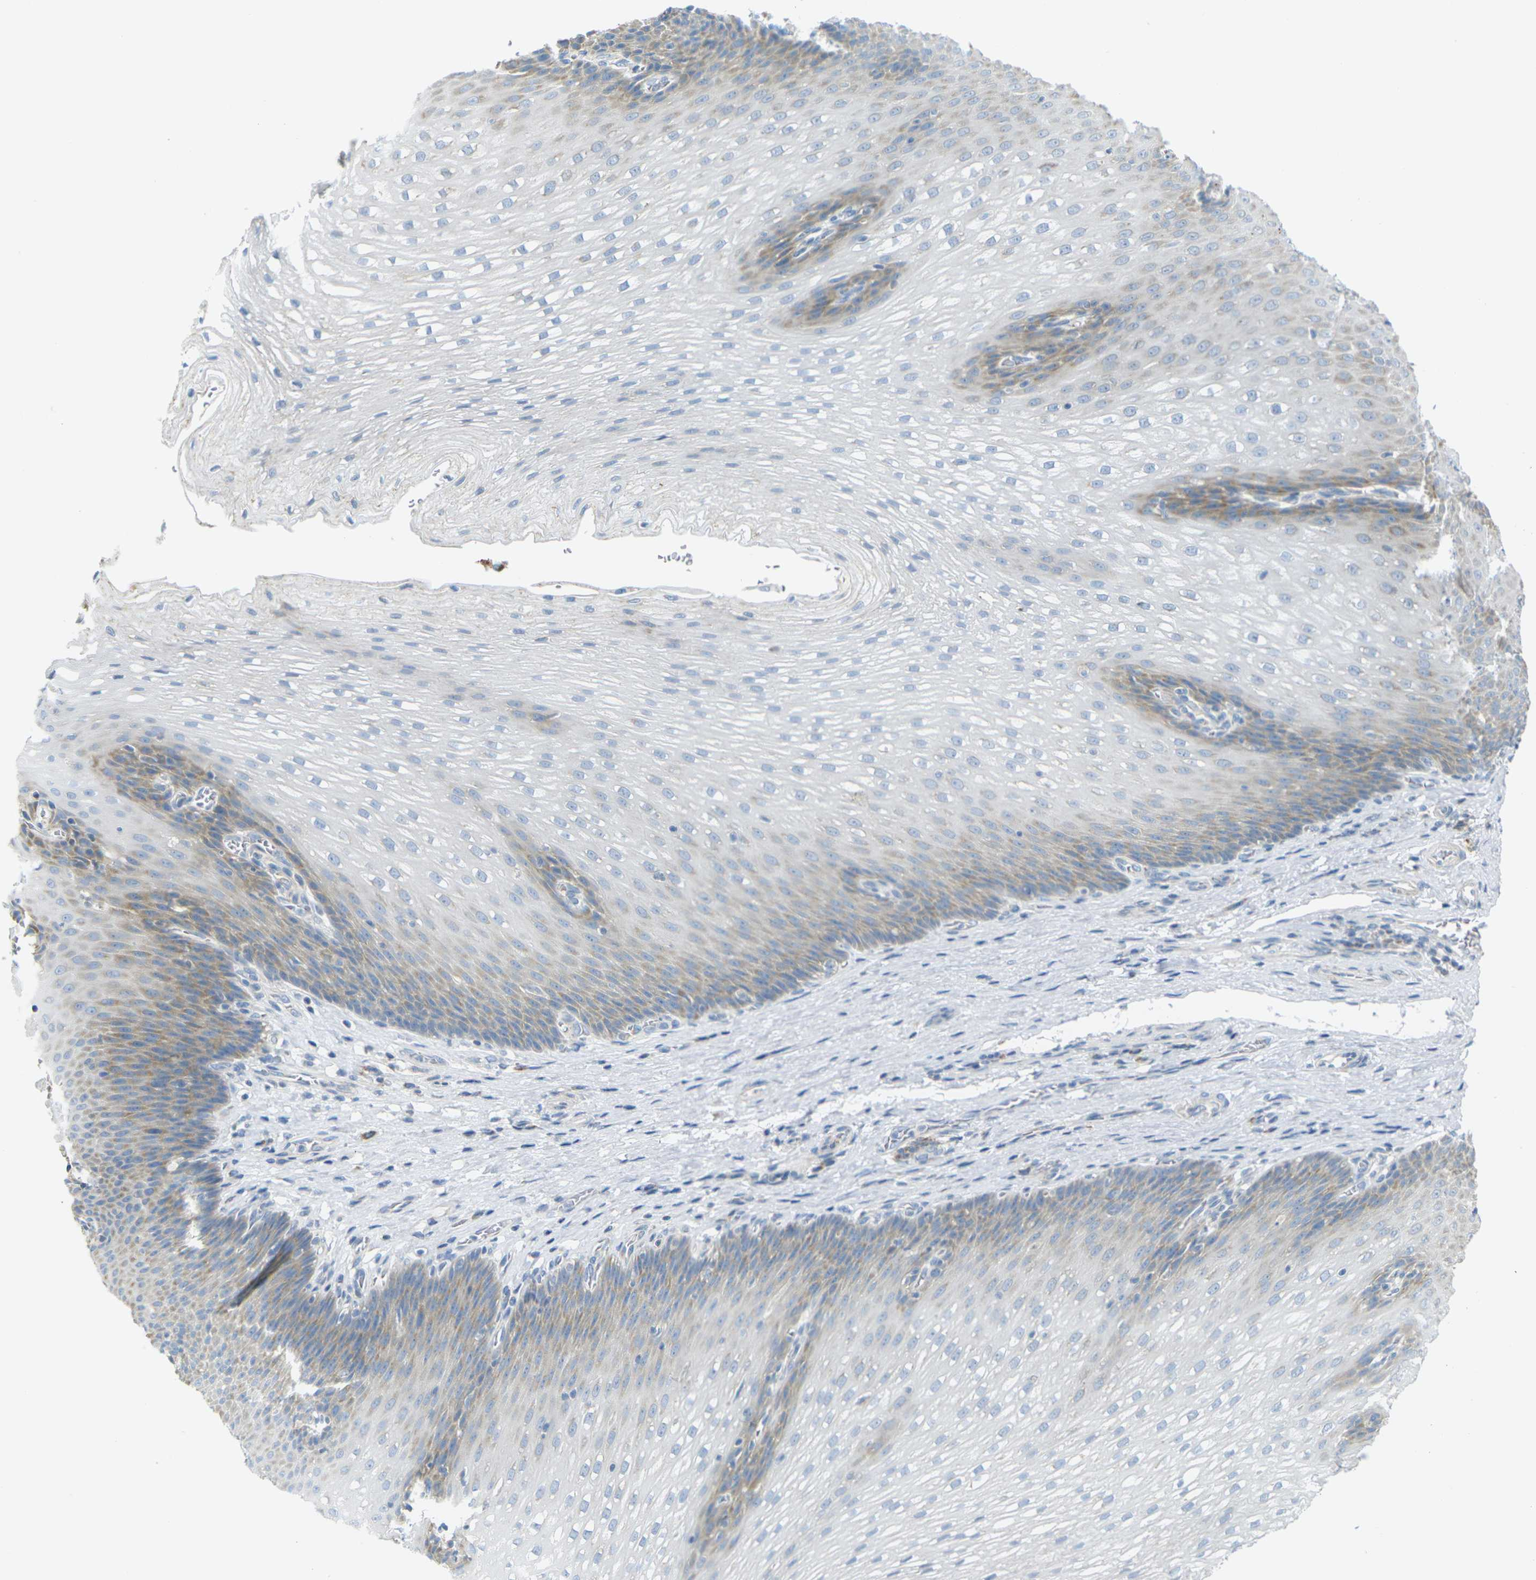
{"staining": {"intensity": "moderate", "quantity": "<25%", "location": "cytoplasmic/membranous"}, "tissue": "esophagus", "cell_type": "Squamous epithelial cells", "image_type": "normal", "snomed": [{"axis": "morphology", "description": "Normal tissue, NOS"}, {"axis": "topography", "description": "Esophagus"}], "caption": "This micrograph reveals immunohistochemistry (IHC) staining of benign human esophagus, with low moderate cytoplasmic/membranous positivity in approximately <25% of squamous epithelial cells.", "gene": "PARD6B", "patient": {"sex": "male", "age": 48}}